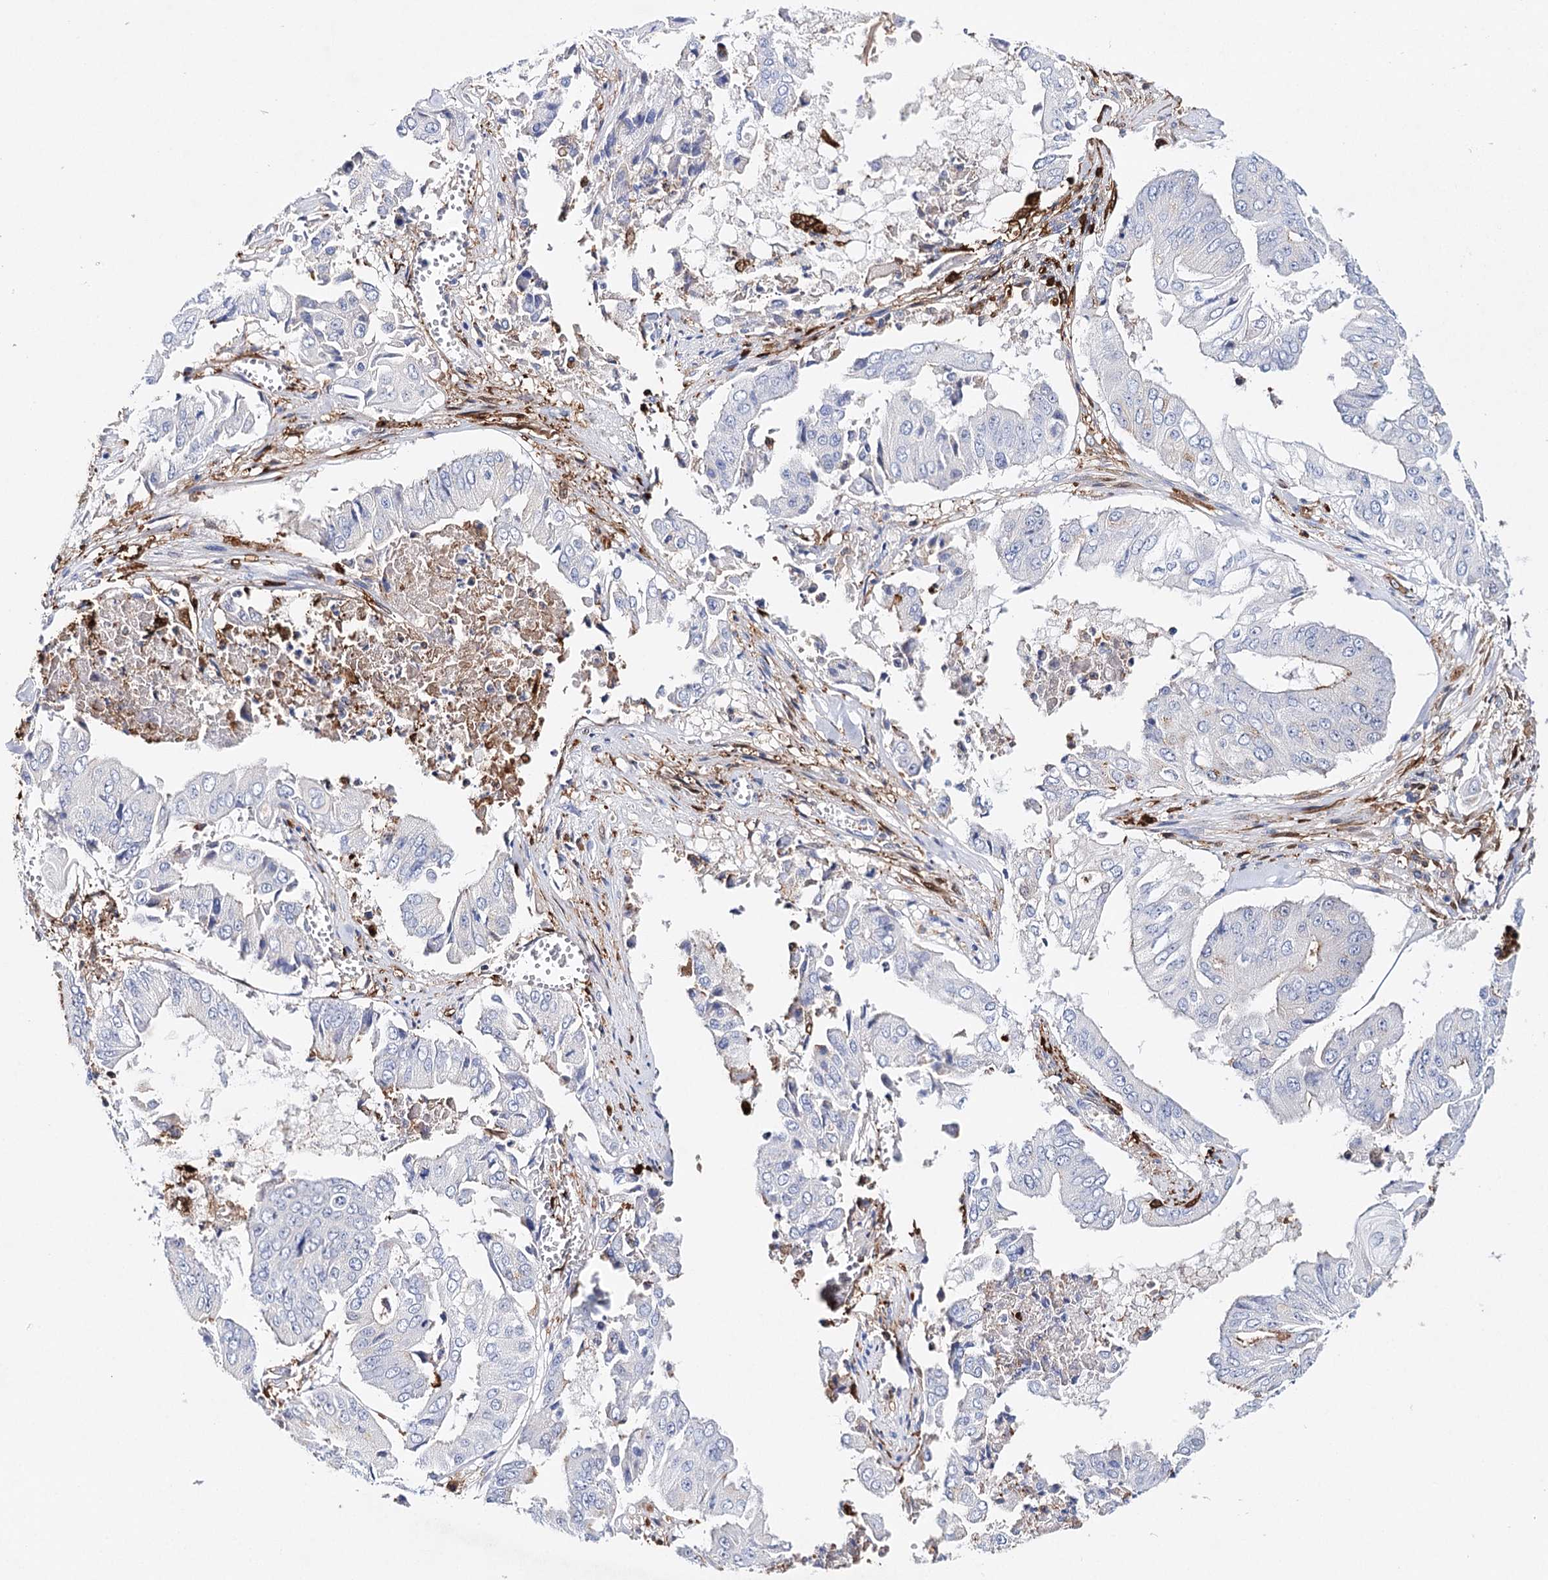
{"staining": {"intensity": "strong", "quantity": "<25%", "location": "cytoplasmic/membranous"}, "tissue": "pancreatic cancer", "cell_type": "Tumor cells", "image_type": "cancer", "snomed": [{"axis": "morphology", "description": "Adenocarcinoma, NOS"}, {"axis": "topography", "description": "Pancreas"}], "caption": "About <25% of tumor cells in human adenocarcinoma (pancreatic) demonstrate strong cytoplasmic/membranous protein expression as visualized by brown immunohistochemical staining.", "gene": "CFAP46", "patient": {"sex": "female", "age": 77}}